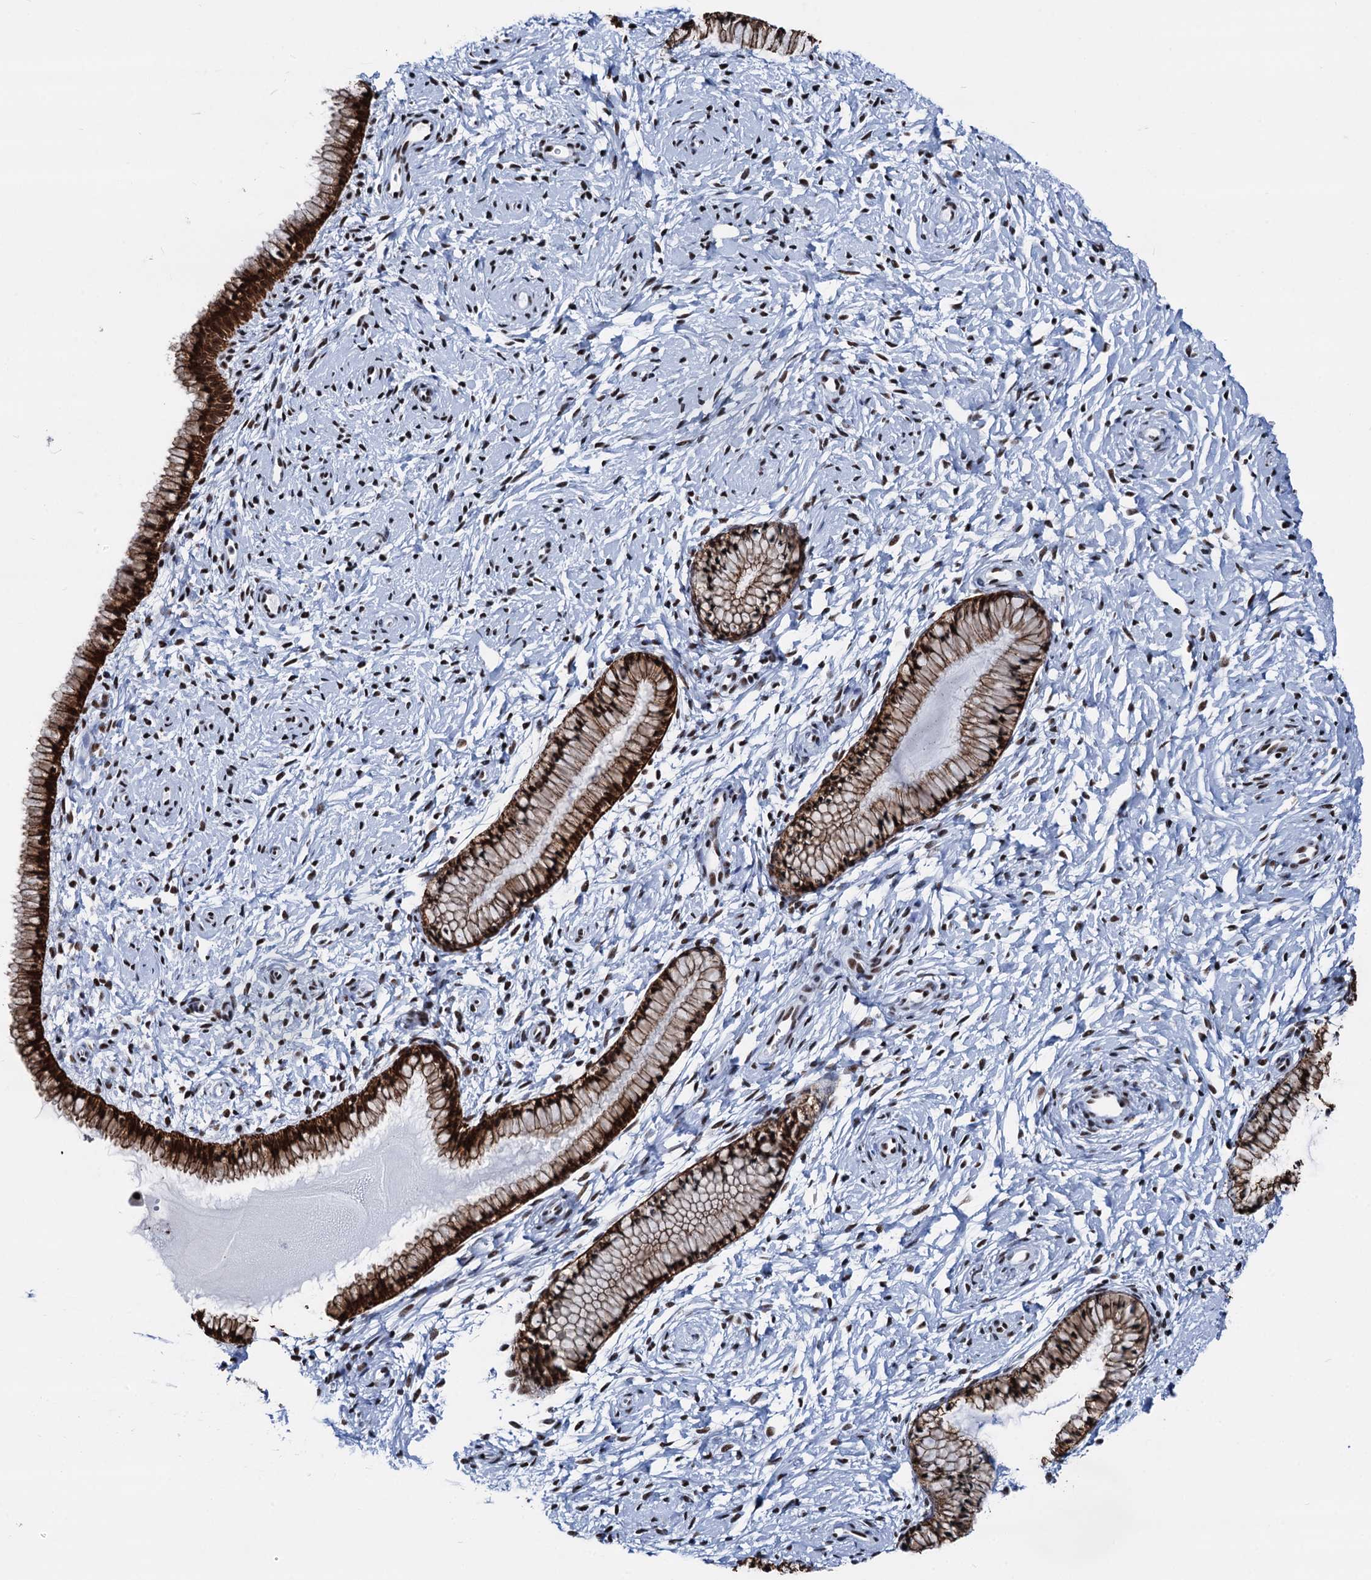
{"staining": {"intensity": "strong", "quantity": ">75%", "location": "cytoplasmic/membranous,nuclear"}, "tissue": "cervix", "cell_type": "Glandular cells", "image_type": "normal", "snomed": [{"axis": "morphology", "description": "Normal tissue, NOS"}, {"axis": "topography", "description": "Cervix"}], "caption": "Immunohistochemical staining of normal cervix displays strong cytoplasmic/membranous,nuclear protein staining in approximately >75% of glandular cells. Nuclei are stained in blue.", "gene": "DDX23", "patient": {"sex": "female", "age": 33}}